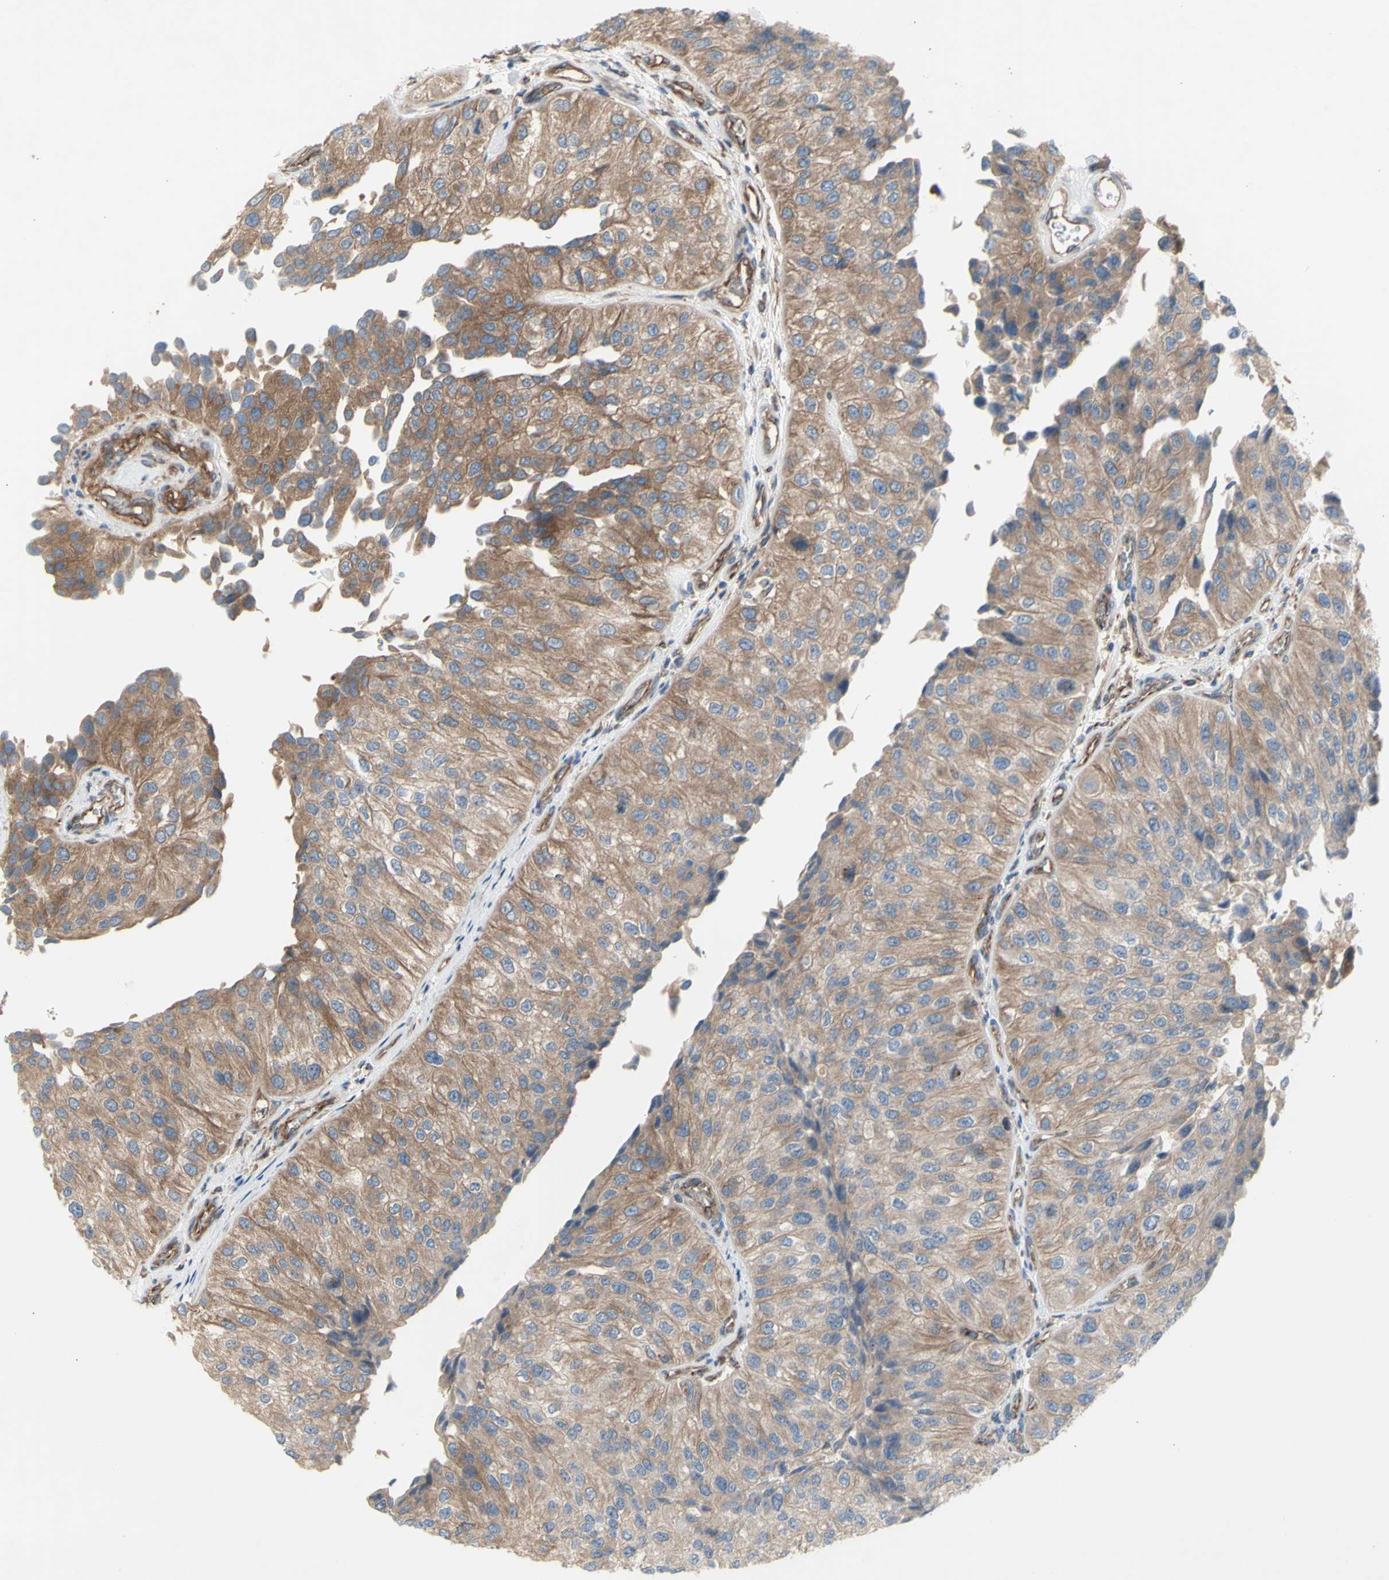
{"staining": {"intensity": "moderate", "quantity": ">75%", "location": "cytoplasmic/membranous"}, "tissue": "urothelial cancer", "cell_type": "Tumor cells", "image_type": "cancer", "snomed": [{"axis": "morphology", "description": "Urothelial carcinoma, High grade"}, {"axis": "topography", "description": "Kidney"}, {"axis": "topography", "description": "Urinary bladder"}], "caption": "About >75% of tumor cells in human high-grade urothelial carcinoma exhibit moderate cytoplasmic/membranous protein positivity as visualized by brown immunohistochemical staining.", "gene": "KLC1", "patient": {"sex": "male", "age": 77}}